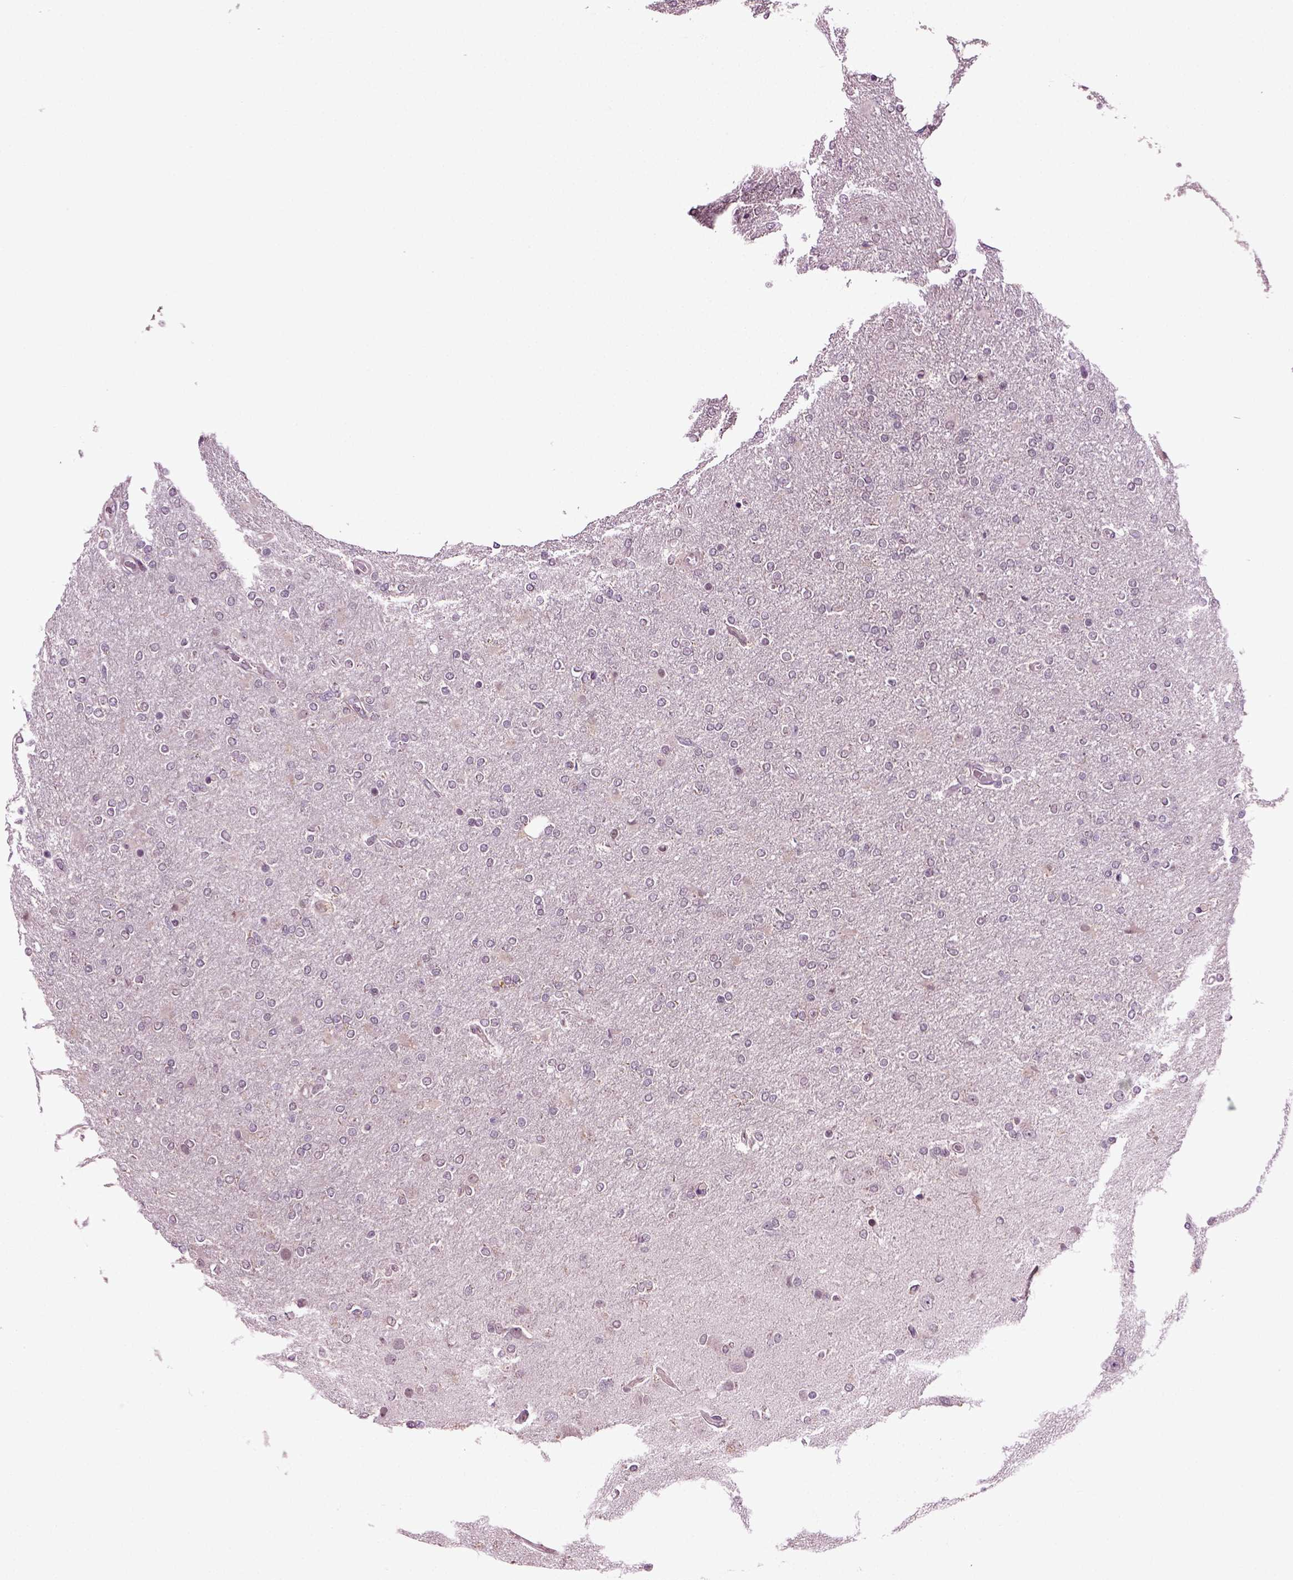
{"staining": {"intensity": "negative", "quantity": "none", "location": "none"}, "tissue": "glioma", "cell_type": "Tumor cells", "image_type": "cancer", "snomed": [{"axis": "morphology", "description": "Glioma, malignant, High grade"}, {"axis": "topography", "description": "Cerebral cortex"}], "caption": "High power microscopy histopathology image of an IHC photomicrograph of malignant high-grade glioma, revealing no significant positivity in tumor cells.", "gene": "KNSTRN", "patient": {"sex": "male", "age": 70}}